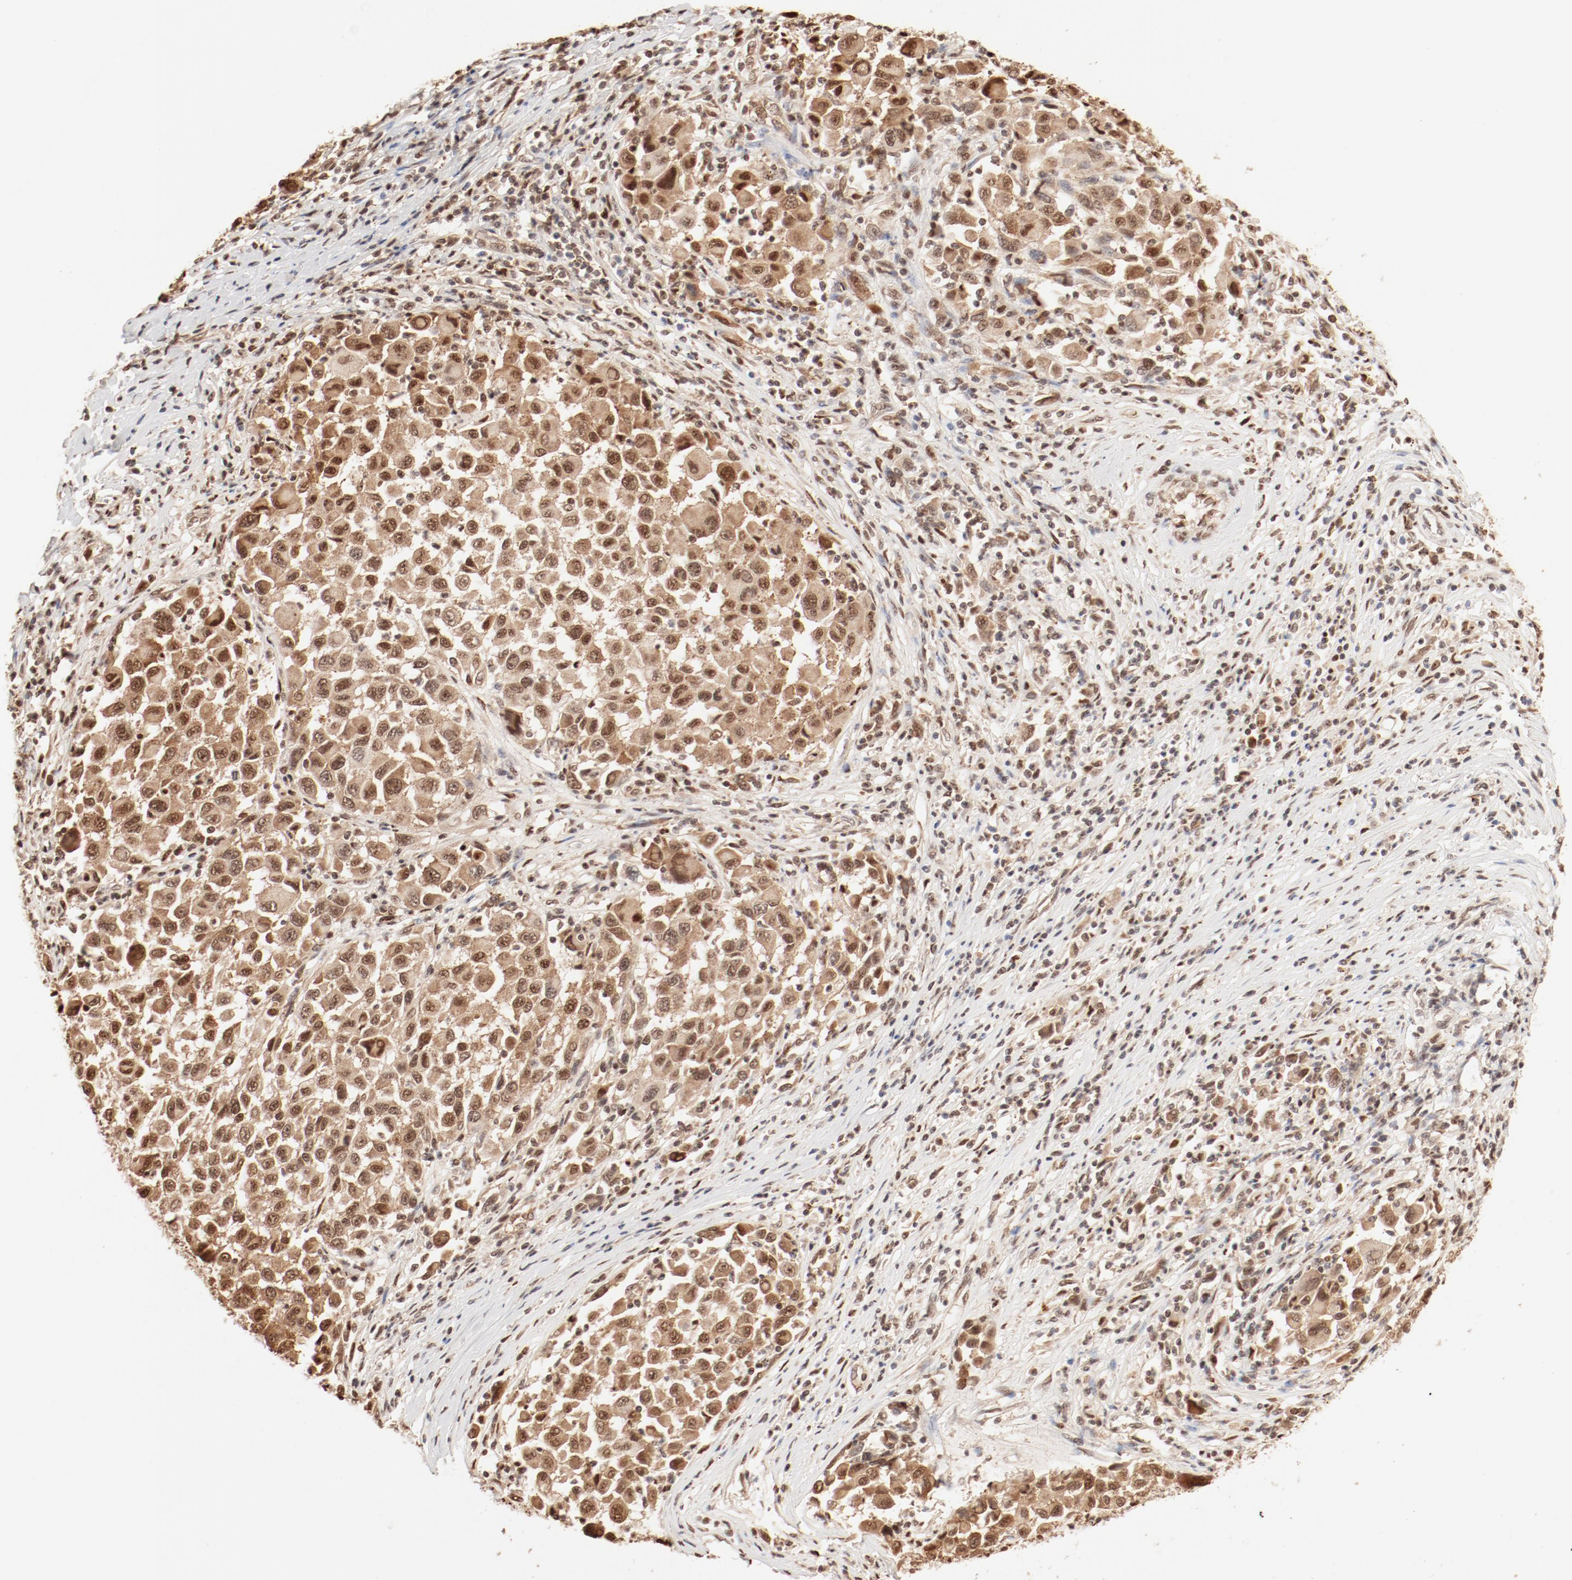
{"staining": {"intensity": "moderate", "quantity": ">75%", "location": "cytoplasmic/membranous,nuclear"}, "tissue": "melanoma", "cell_type": "Tumor cells", "image_type": "cancer", "snomed": [{"axis": "morphology", "description": "Malignant melanoma, Metastatic site"}, {"axis": "topography", "description": "Lymph node"}], "caption": "This image exhibits melanoma stained with IHC to label a protein in brown. The cytoplasmic/membranous and nuclear of tumor cells show moderate positivity for the protein. Nuclei are counter-stained blue.", "gene": "FAM50A", "patient": {"sex": "male", "age": 61}}